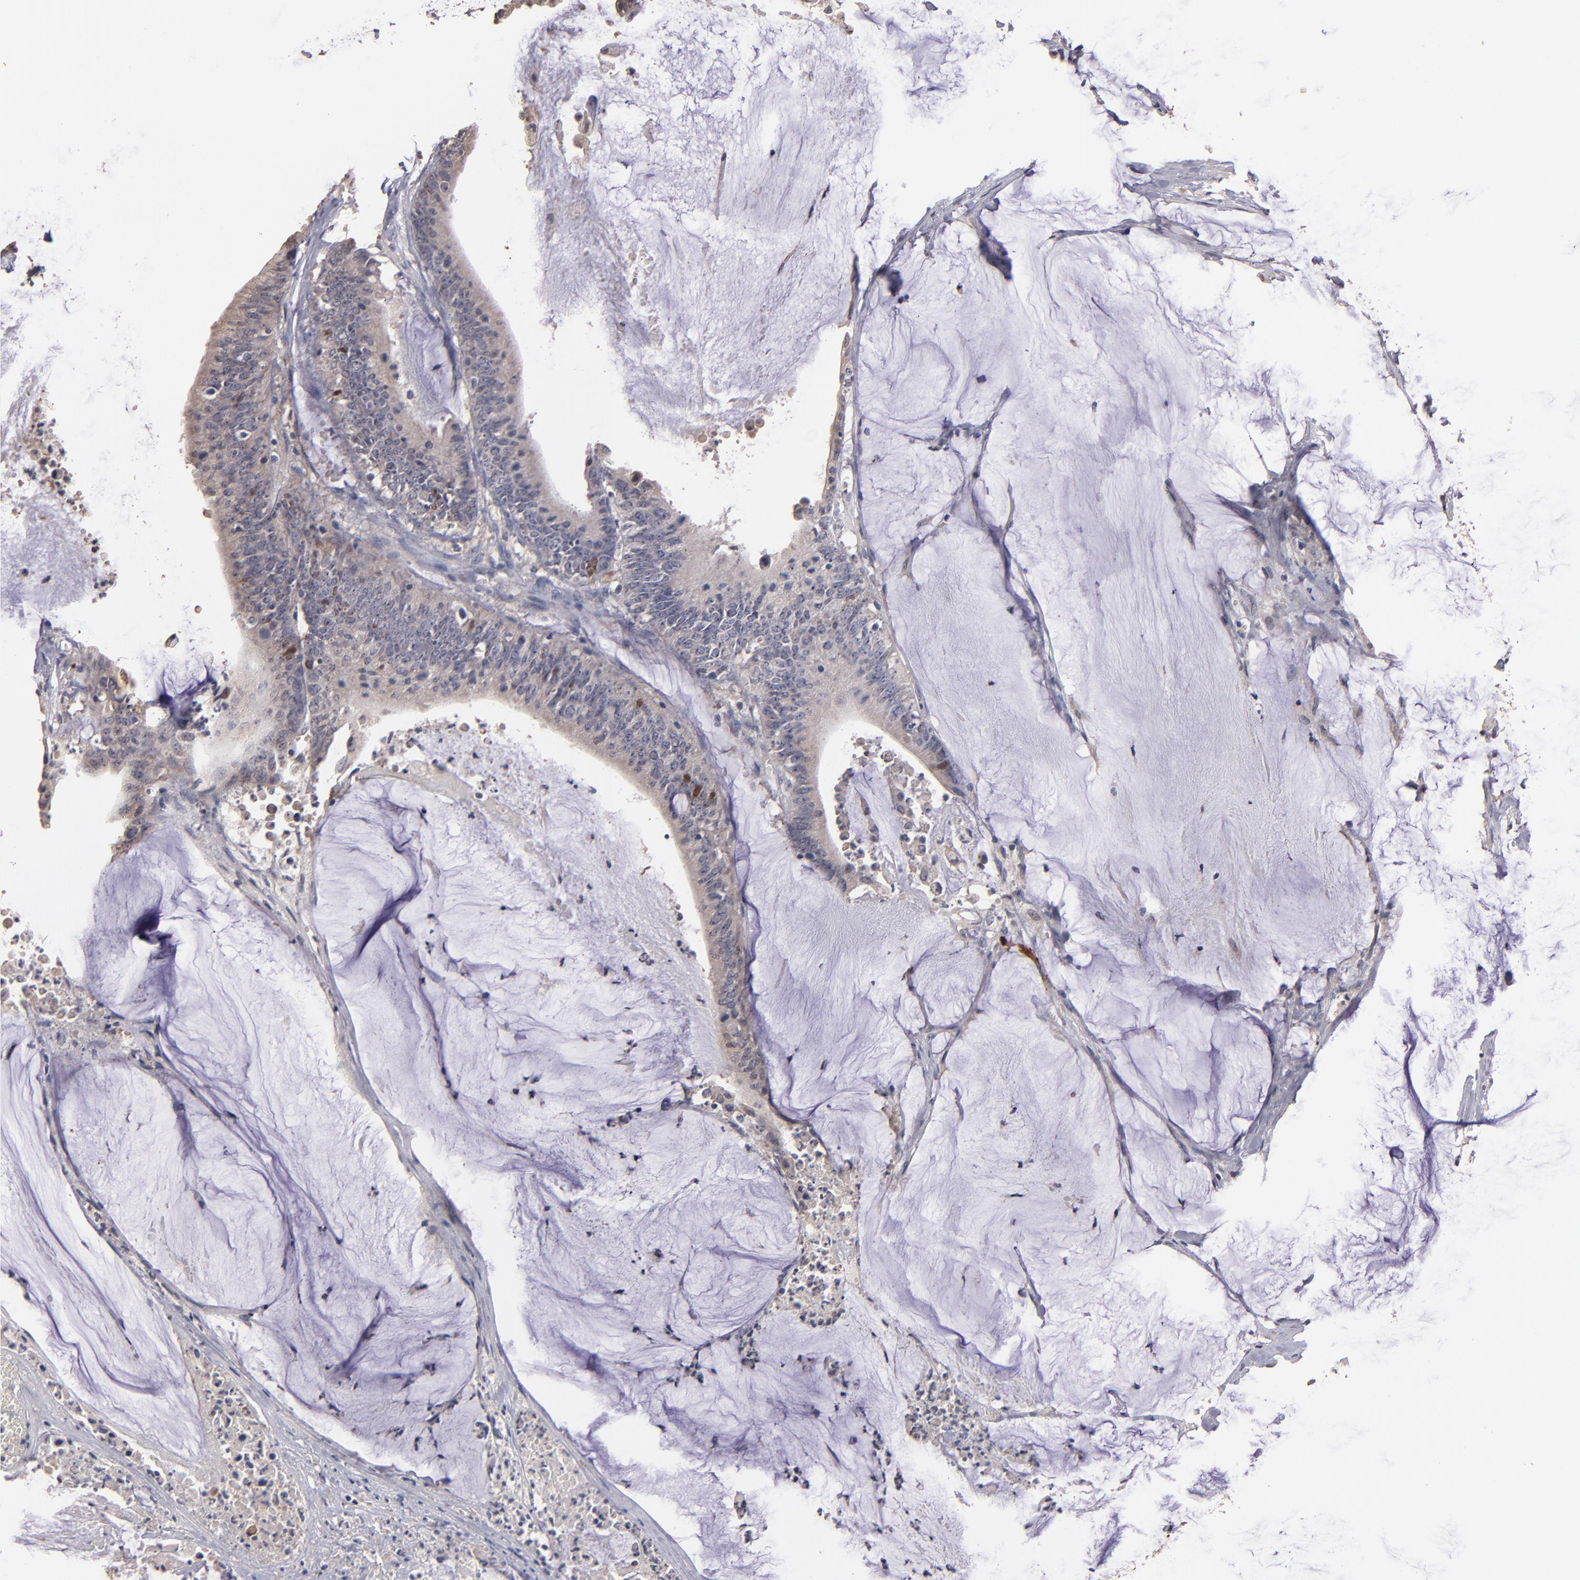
{"staining": {"intensity": "weak", "quantity": "25%-75%", "location": "cytoplasmic/membranous,nuclear"}, "tissue": "colorectal cancer", "cell_type": "Tumor cells", "image_type": "cancer", "snomed": [{"axis": "morphology", "description": "Adenocarcinoma, NOS"}, {"axis": "topography", "description": "Rectum"}], "caption": "Brown immunohistochemical staining in human colorectal cancer (adenocarcinoma) reveals weak cytoplasmic/membranous and nuclear expression in about 25%-75% of tumor cells.", "gene": "S100A1", "patient": {"sex": "female", "age": 66}}